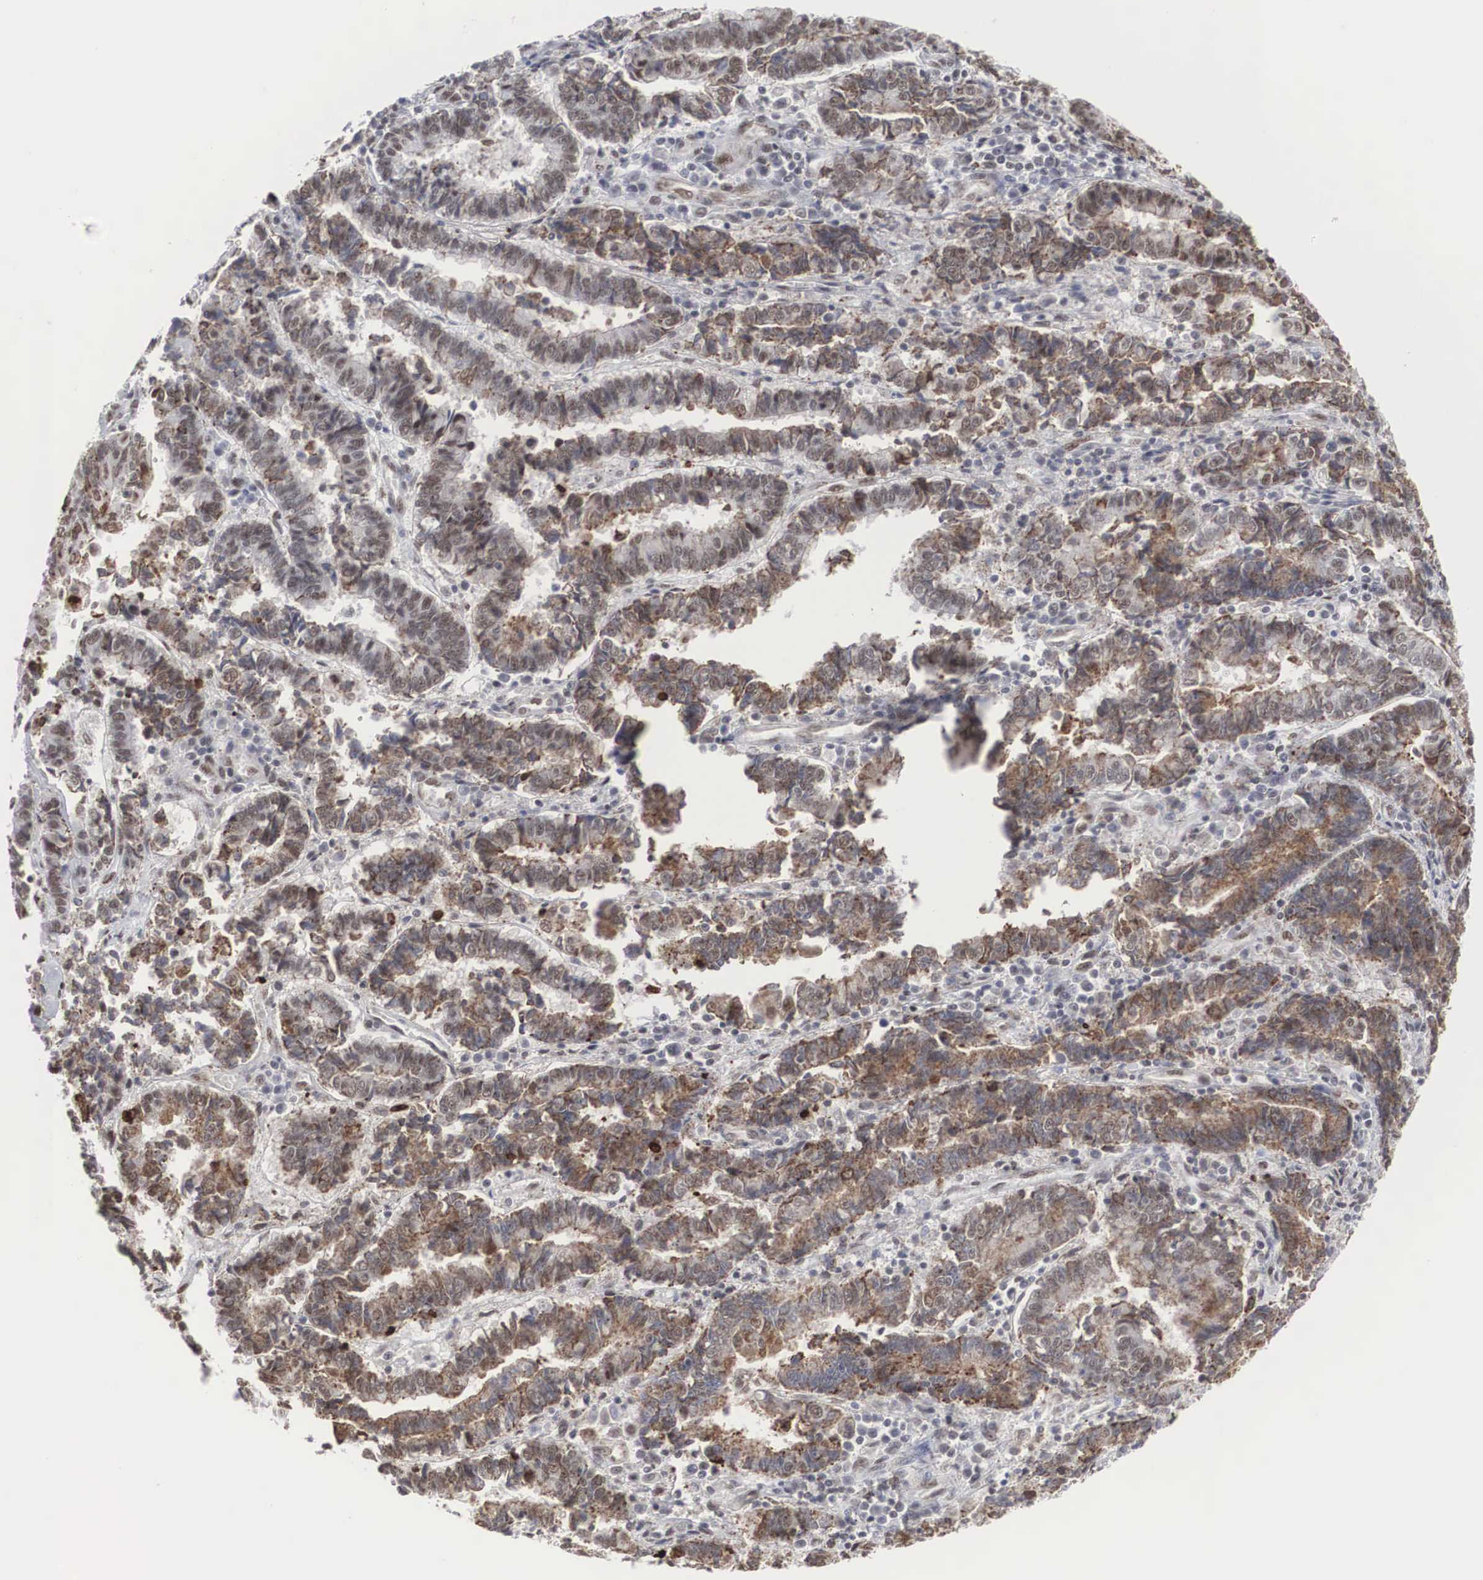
{"staining": {"intensity": "weak", "quantity": "25%-75%", "location": "nuclear"}, "tissue": "endometrial cancer", "cell_type": "Tumor cells", "image_type": "cancer", "snomed": [{"axis": "morphology", "description": "Adenocarcinoma, NOS"}, {"axis": "topography", "description": "Endometrium"}], "caption": "An immunohistochemistry image of tumor tissue is shown. Protein staining in brown shows weak nuclear positivity in endometrial cancer within tumor cells.", "gene": "AUTS2", "patient": {"sex": "female", "age": 75}}